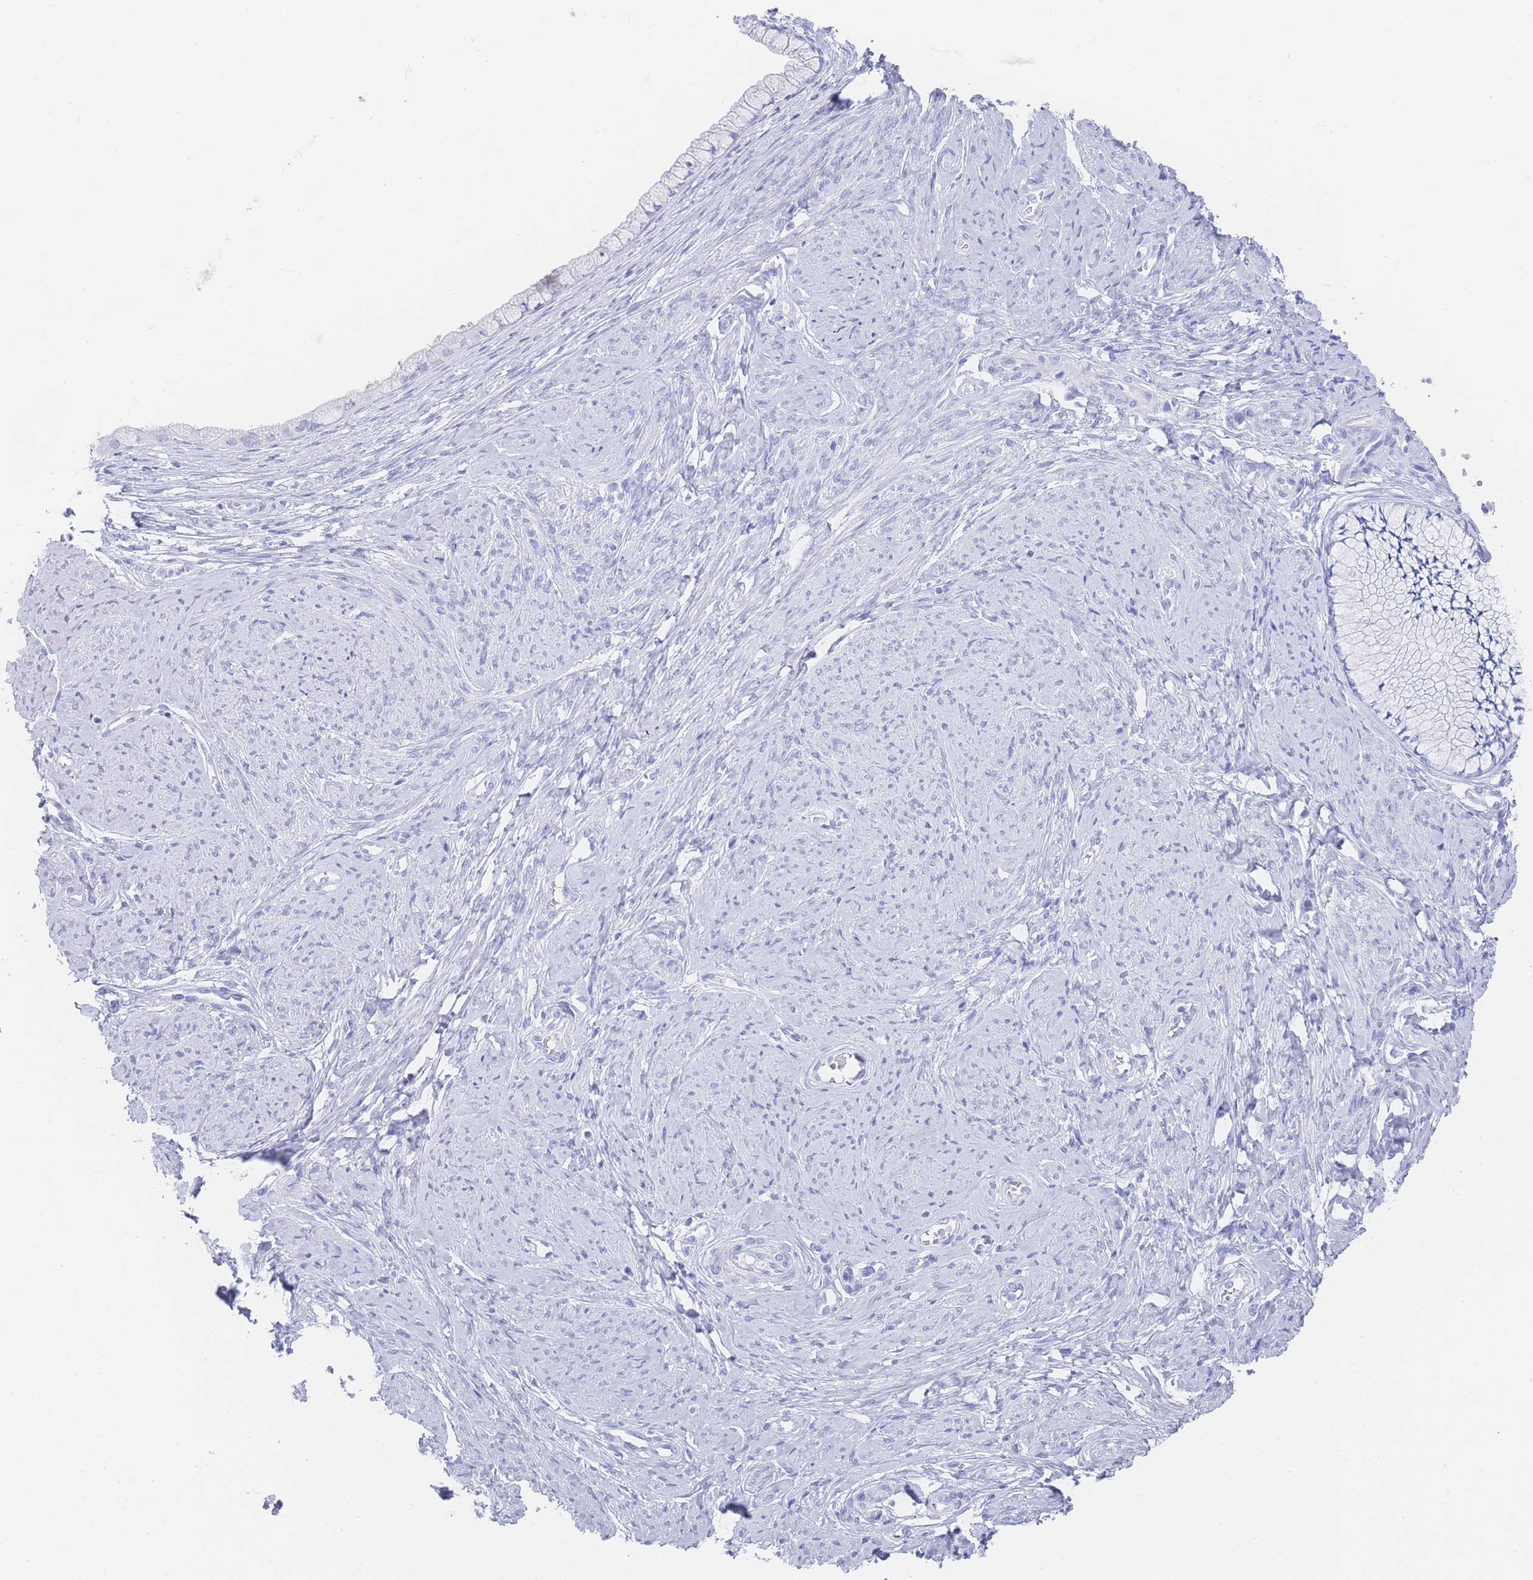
{"staining": {"intensity": "negative", "quantity": "none", "location": "none"}, "tissue": "cervix", "cell_type": "Glandular cells", "image_type": "normal", "snomed": [{"axis": "morphology", "description": "Normal tissue, NOS"}, {"axis": "topography", "description": "Cervix"}], "caption": "DAB immunohistochemical staining of normal cervix displays no significant expression in glandular cells. The staining is performed using DAB brown chromogen with nuclei counter-stained in using hematoxylin.", "gene": "LRRC37A2", "patient": {"sex": "female", "age": 42}}